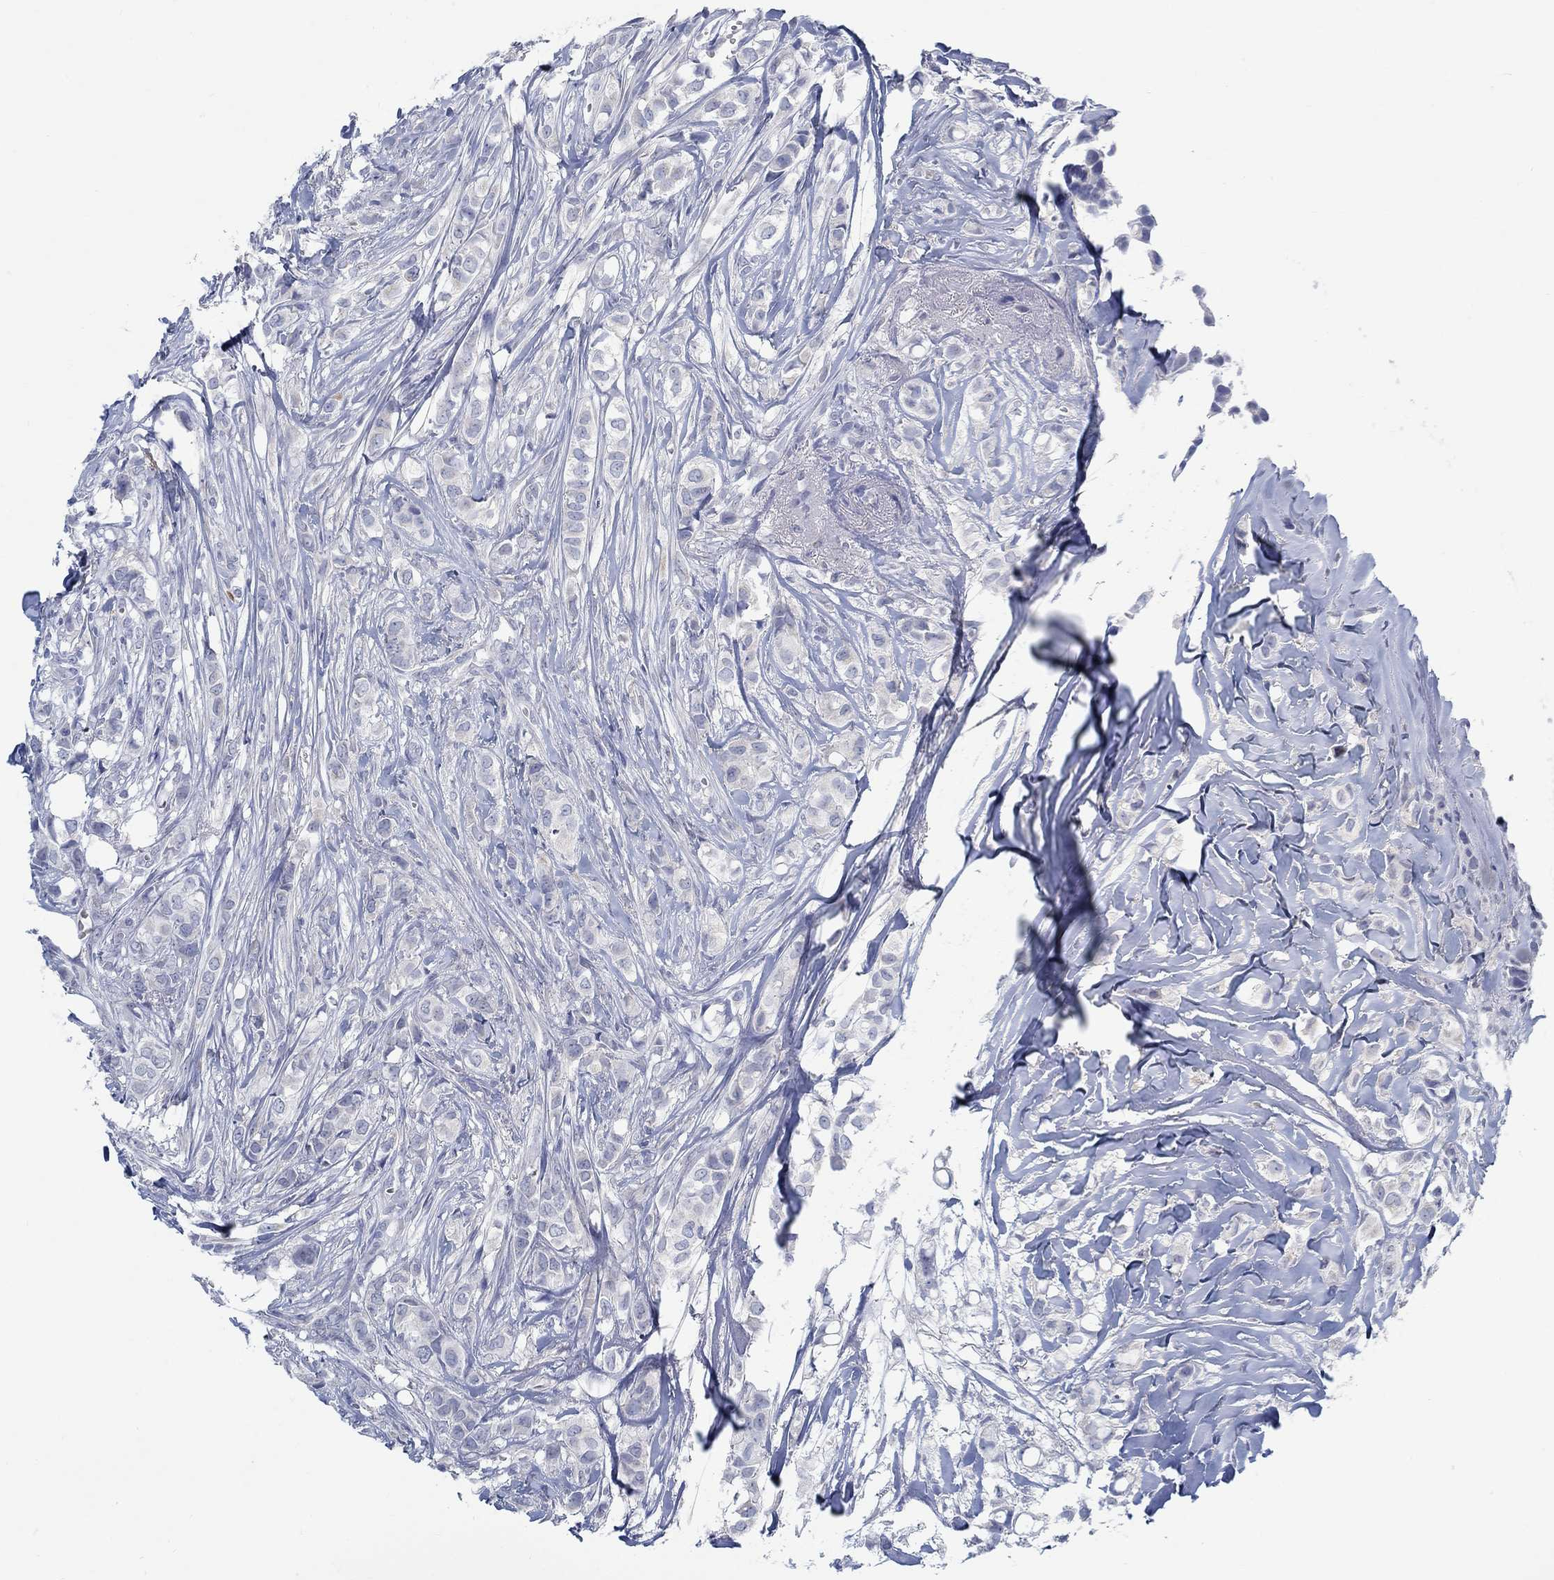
{"staining": {"intensity": "negative", "quantity": "none", "location": "none"}, "tissue": "breast cancer", "cell_type": "Tumor cells", "image_type": "cancer", "snomed": [{"axis": "morphology", "description": "Duct carcinoma"}, {"axis": "topography", "description": "Breast"}], "caption": "Immunohistochemistry (IHC) photomicrograph of human invasive ductal carcinoma (breast) stained for a protein (brown), which demonstrates no expression in tumor cells.", "gene": "TEKT4", "patient": {"sex": "female", "age": 85}}